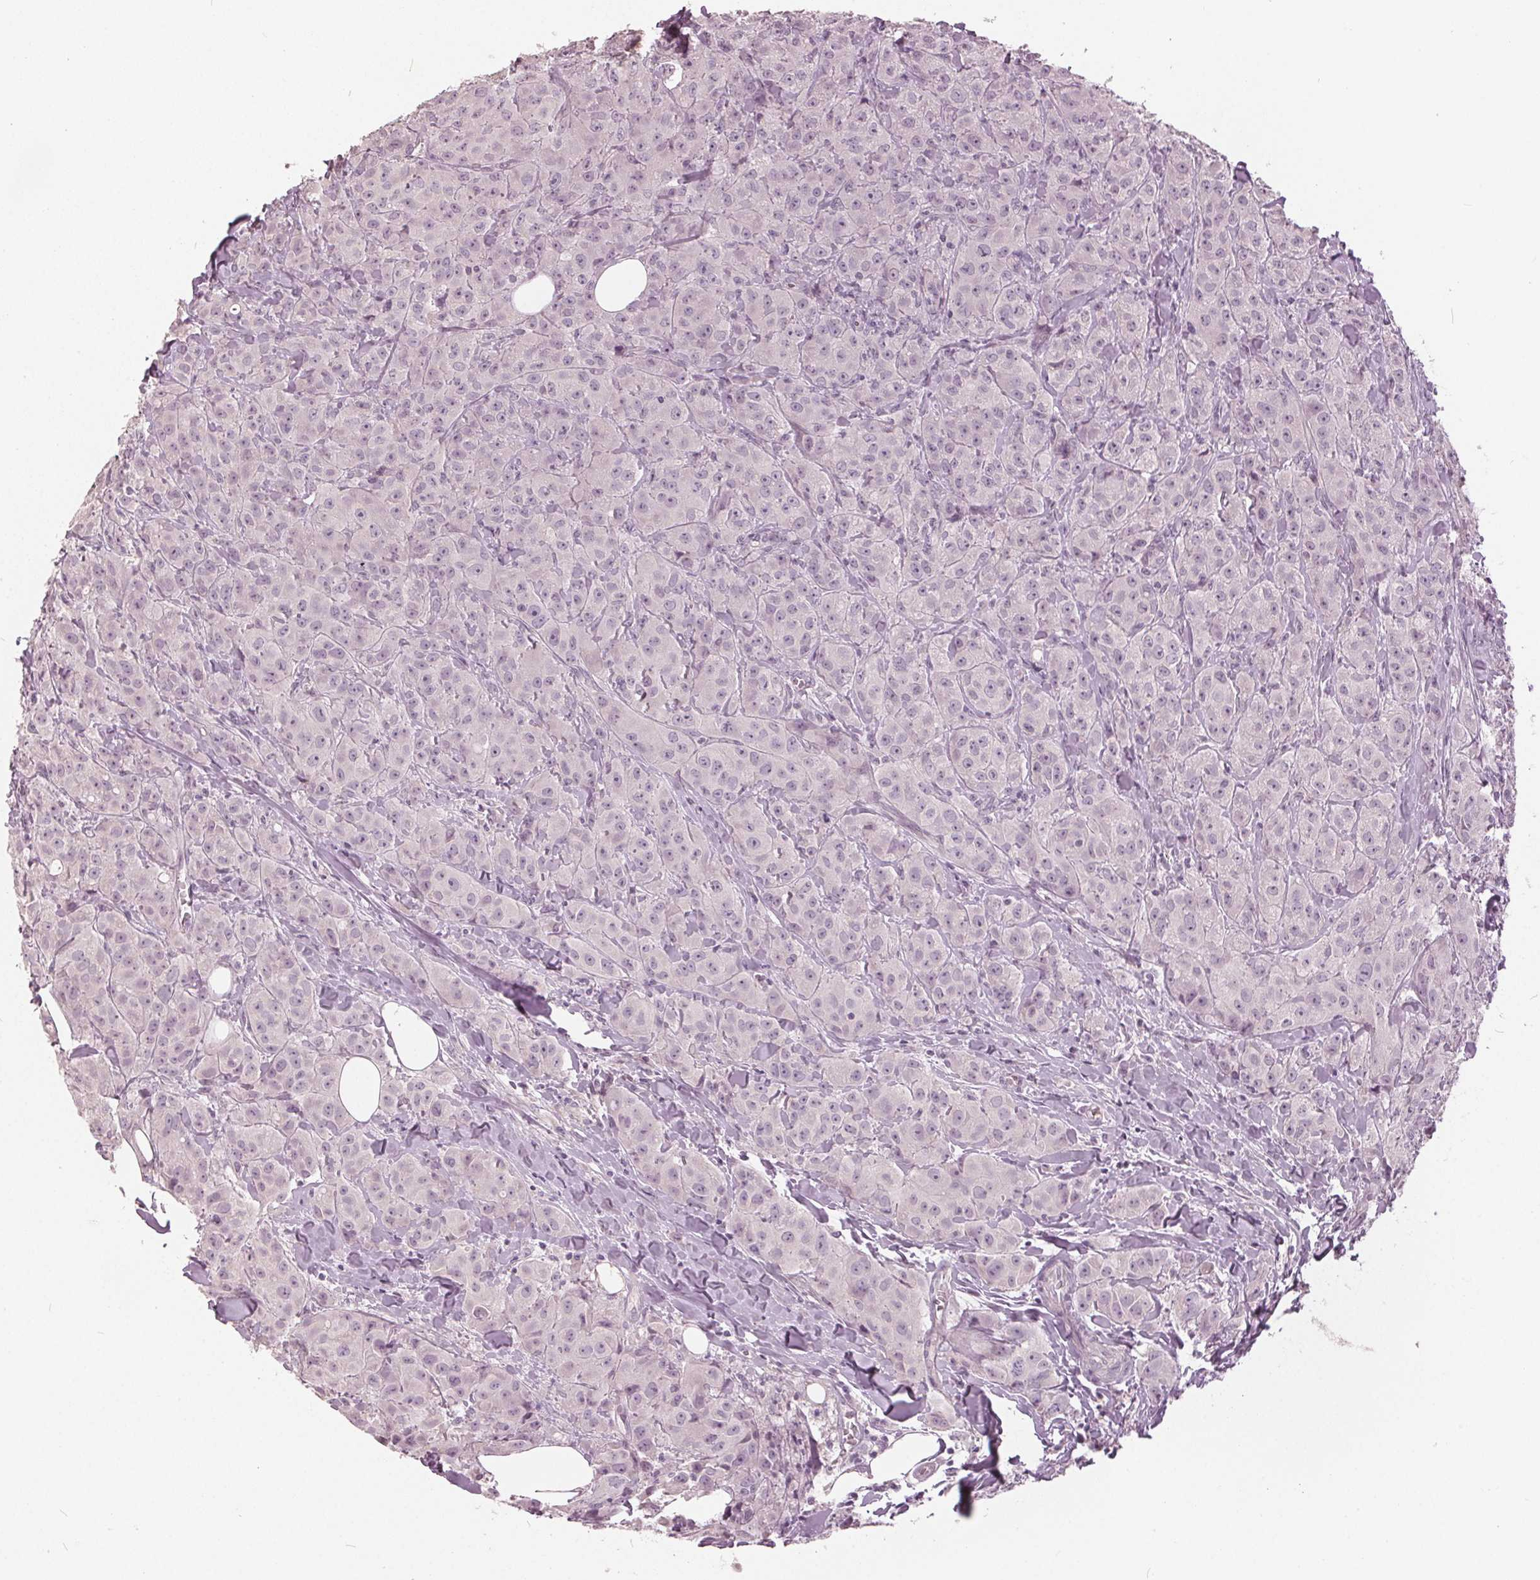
{"staining": {"intensity": "negative", "quantity": "none", "location": "none"}, "tissue": "breast cancer", "cell_type": "Tumor cells", "image_type": "cancer", "snomed": [{"axis": "morphology", "description": "Duct carcinoma"}, {"axis": "topography", "description": "Breast"}], "caption": "Immunohistochemistry (IHC) histopathology image of intraductal carcinoma (breast) stained for a protein (brown), which demonstrates no staining in tumor cells.", "gene": "KLK13", "patient": {"sex": "female", "age": 43}}